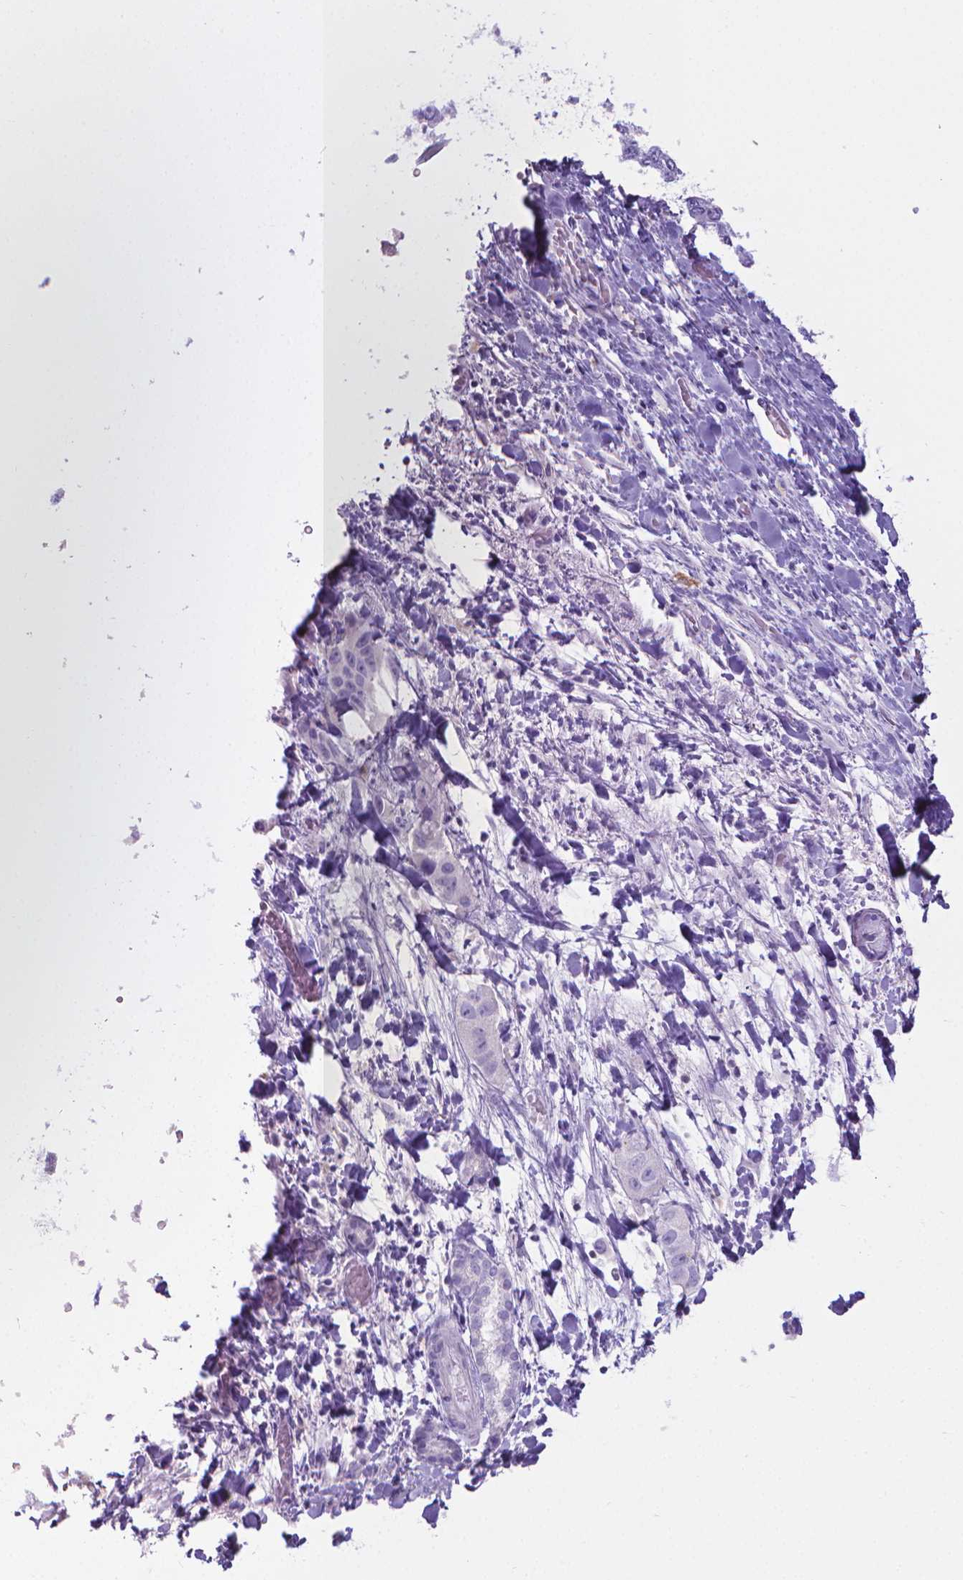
{"staining": {"intensity": "negative", "quantity": "none", "location": "none"}, "tissue": "liver cancer", "cell_type": "Tumor cells", "image_type": "cancer", "snomed": [{"axis": "morphology", "description": "Cholangiocarcinoma"}, {"axis": "topography", "description": "Liver"}], "caption": "Cholangiocarcinoma (liver) was stained to show a protein in brown. There is no significant expression in tumor cells.", "gene": "SPAG6", "patient": {"sex": "female", "age": 52}}